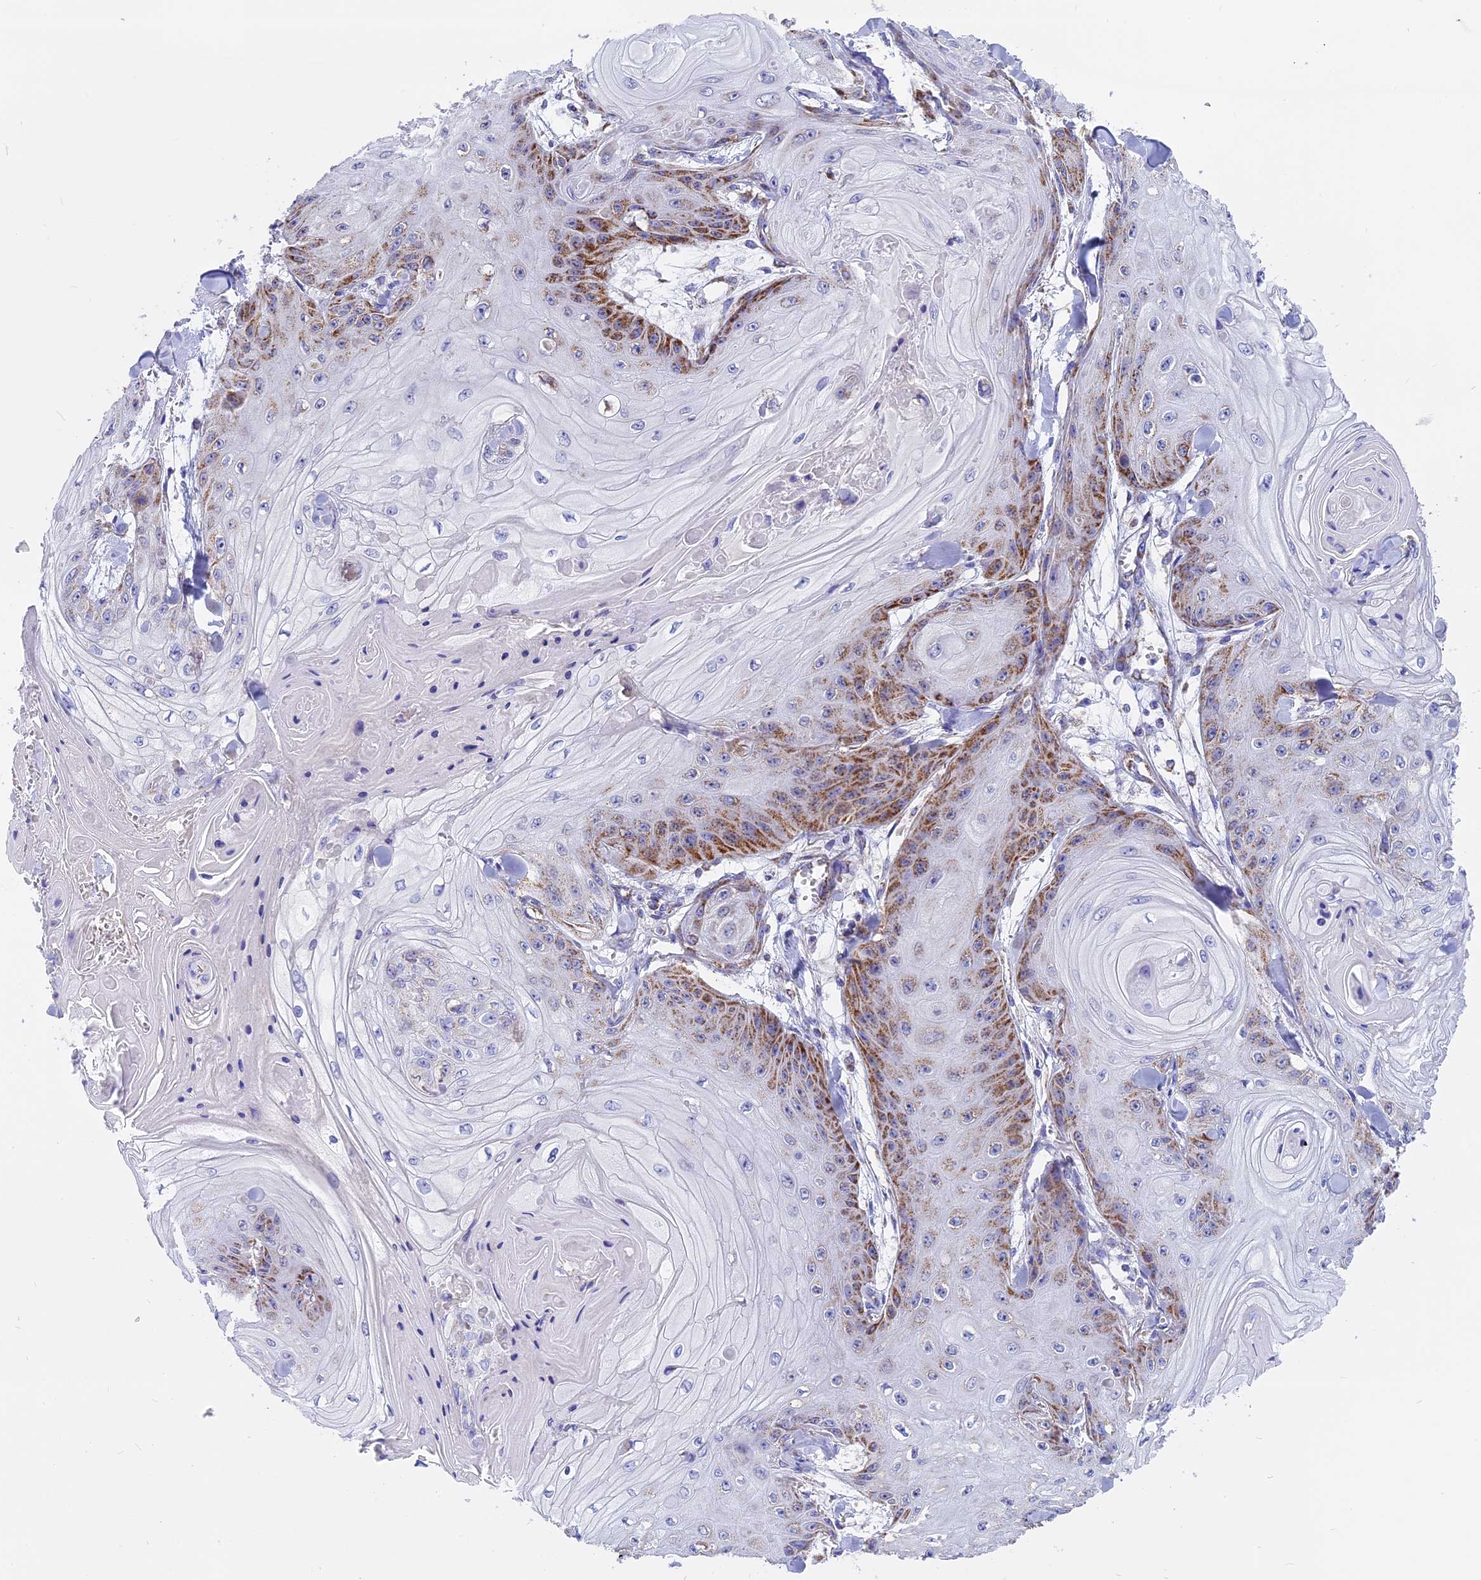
{"staining": {"intensity": "moderate", "quantity": "<25%", "location": "cytoplasmic/membranous"}, "tissue": "skin cancer", "cell_type": "Tumor cells", "image_type": "cancer", "snomed": [{"axis": "morphology", "description": "Squamous cell carcinoma, NOS"}, {"axis": "topography", "description": "Skin"}], "caption": "Immunohistochemistry (IHC) image of neoplastic tissue: human skin cancer stained using IHC displays low levels of moderate protein expression localized specifically in the cytoplasmic/membranous of tumor cells, appearing as a cytoplasmic/membranous brown color.", "gene": "MRPS34", "patient": {"sex": "male", "age": 74}}